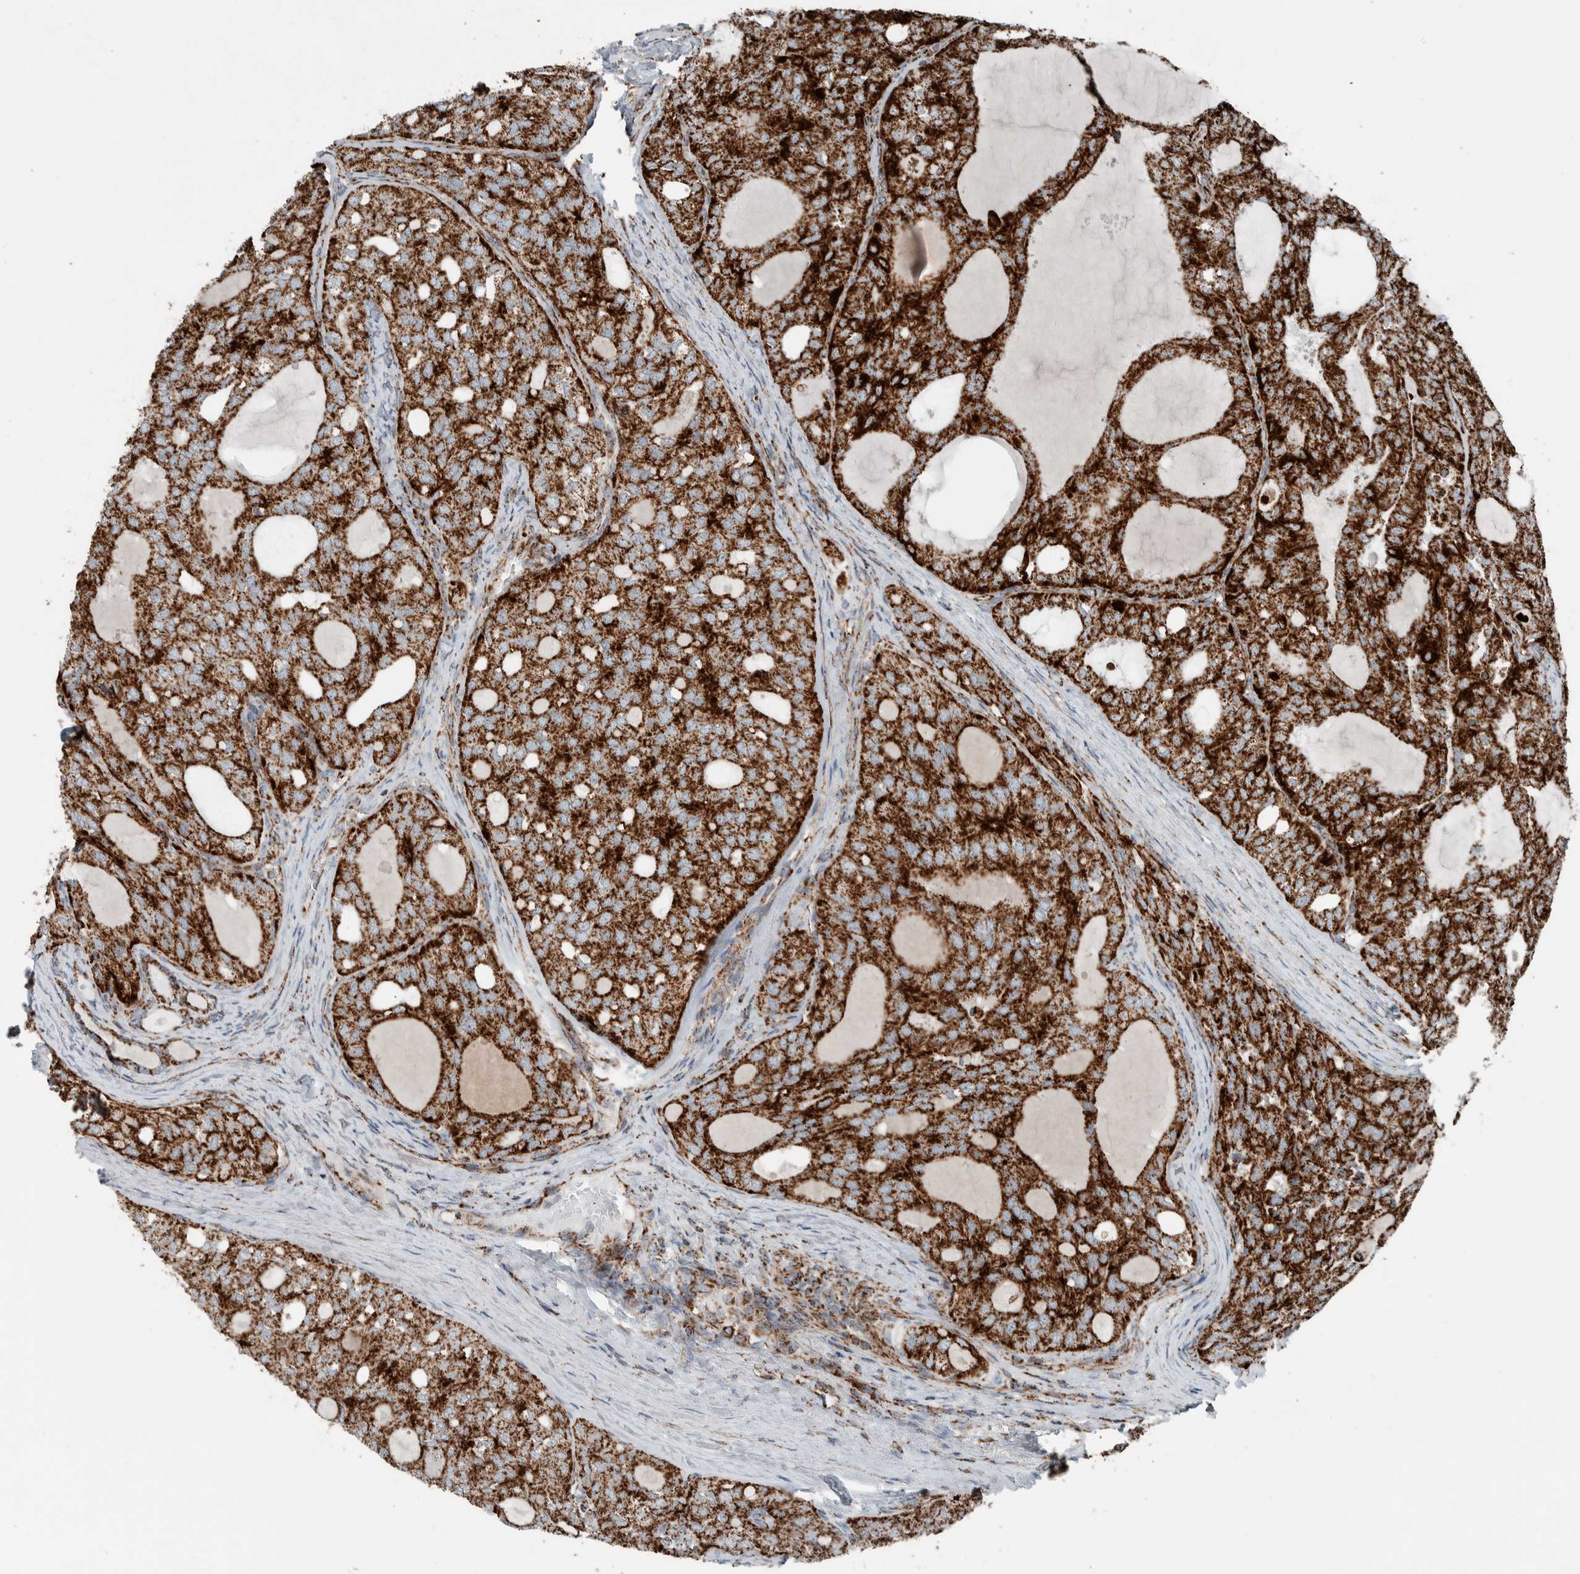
{"staining": {"intensity": "strong", "quantity": ">75%", "location": "cytoplasmic/membranous"}, "tissue": "thyroid cancer", "cell_type": "Tumor cells", "image_type": "cancer", "snomed": [{"axis": "morphology", "description": "Follicular adenoma carcinoma, NOS"}, {"axis": "topography", "description": "Thyroid gland"}], "caption": "Thyroid cancer tissue reveals strong cytoplasmic/membranous expression in approximately >75% of tumor cells", "gene": "CNTROB", "patient": {"sex": "male", "age": 75}}